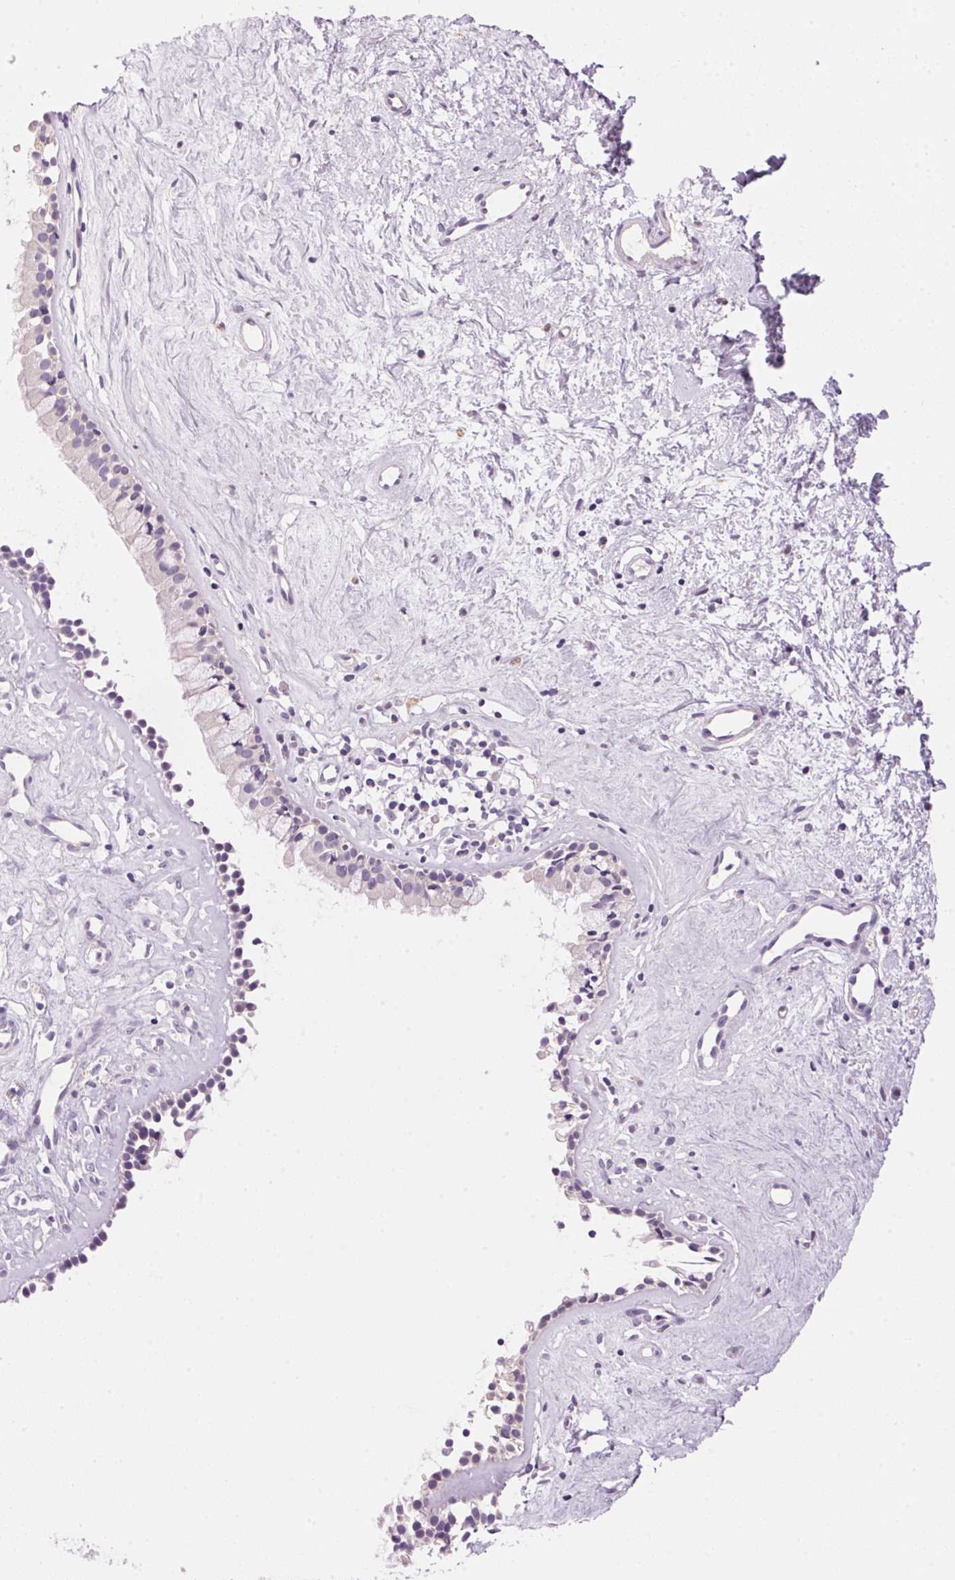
{"staining": {"intensity": "negative", "quantity": "none", "location": "none"}, "tissue": "nasopharynx", "cell_type": "Respiratory epithelial cells", "image_type": "normal", "snomed": [{"axis": "morphology", "description": "Normal tissue, NOS"}, {"axis": "topography", "description": "Nasopharynx"}], "caption": "This micrograph is of benign nasopharynx stained with immunohistochemistry (IHC) to label a protein in brown with the nuclei are counter-stained blue. There is no staining in respiratory epithelial cells. (Stains: DAB immunohistochemistry with hematoxylin counter stain, Microscopy: brightfield microscopy at high magnification).", "gene": "HSD17B2", "patient": {"sex": "female", "age": 52}}